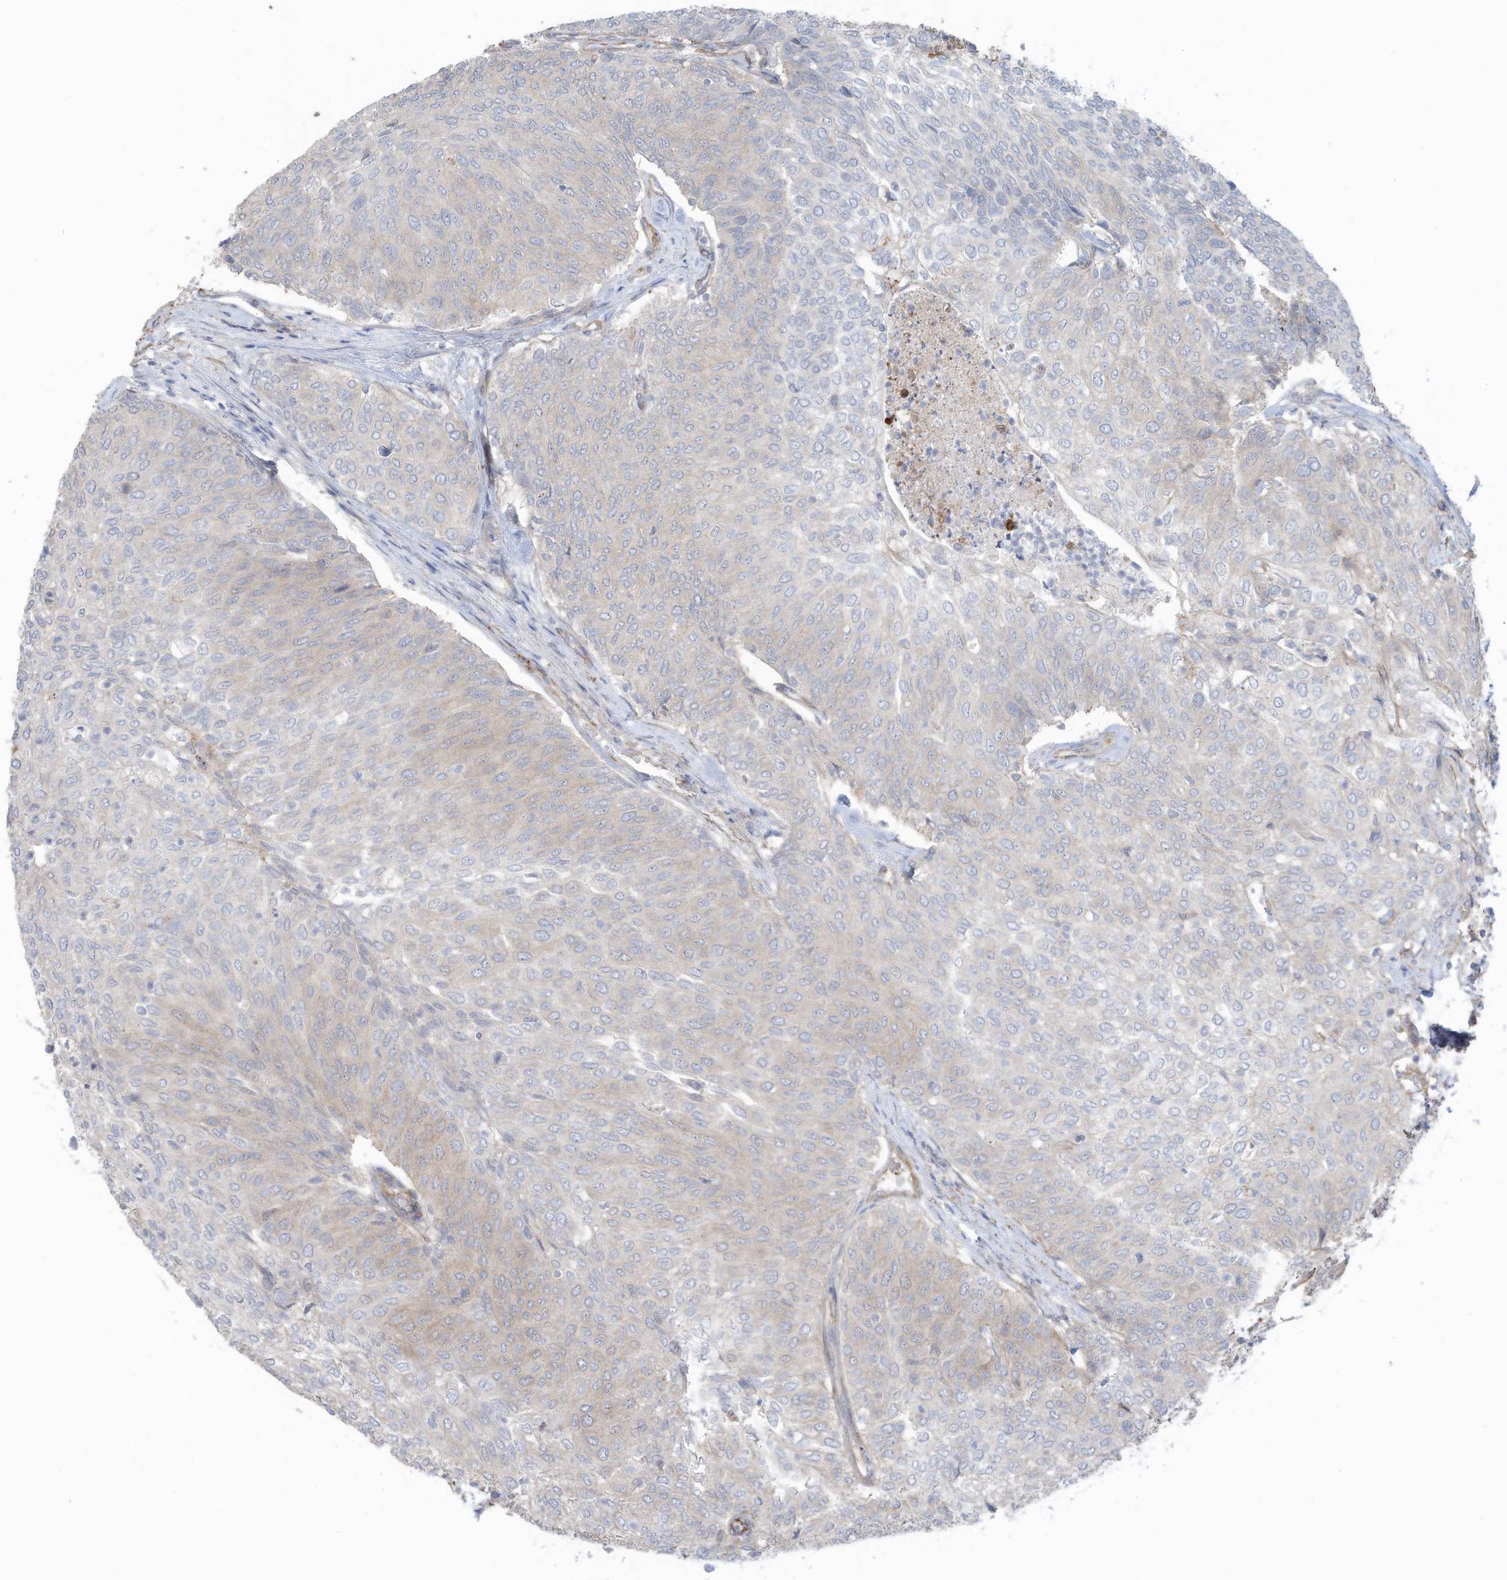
{"staining": {"intensity": "negative", "quantity": "none", "location": "none"}, "tissue": "urothelial cancer", "cell_type": "Tumor cells", "image_type": "cancer", "snomed": [{"axis": "morphology", "description": "Urothelial carcinoma, Low grade"}, {"axis": "topography", "description": "Urinary bladder"}], "caption": "There is no significant expression in tumor cells of urothelial cancer.", "gene": "SLC17A7", "patient": {"sex": "female", "age": 79}}